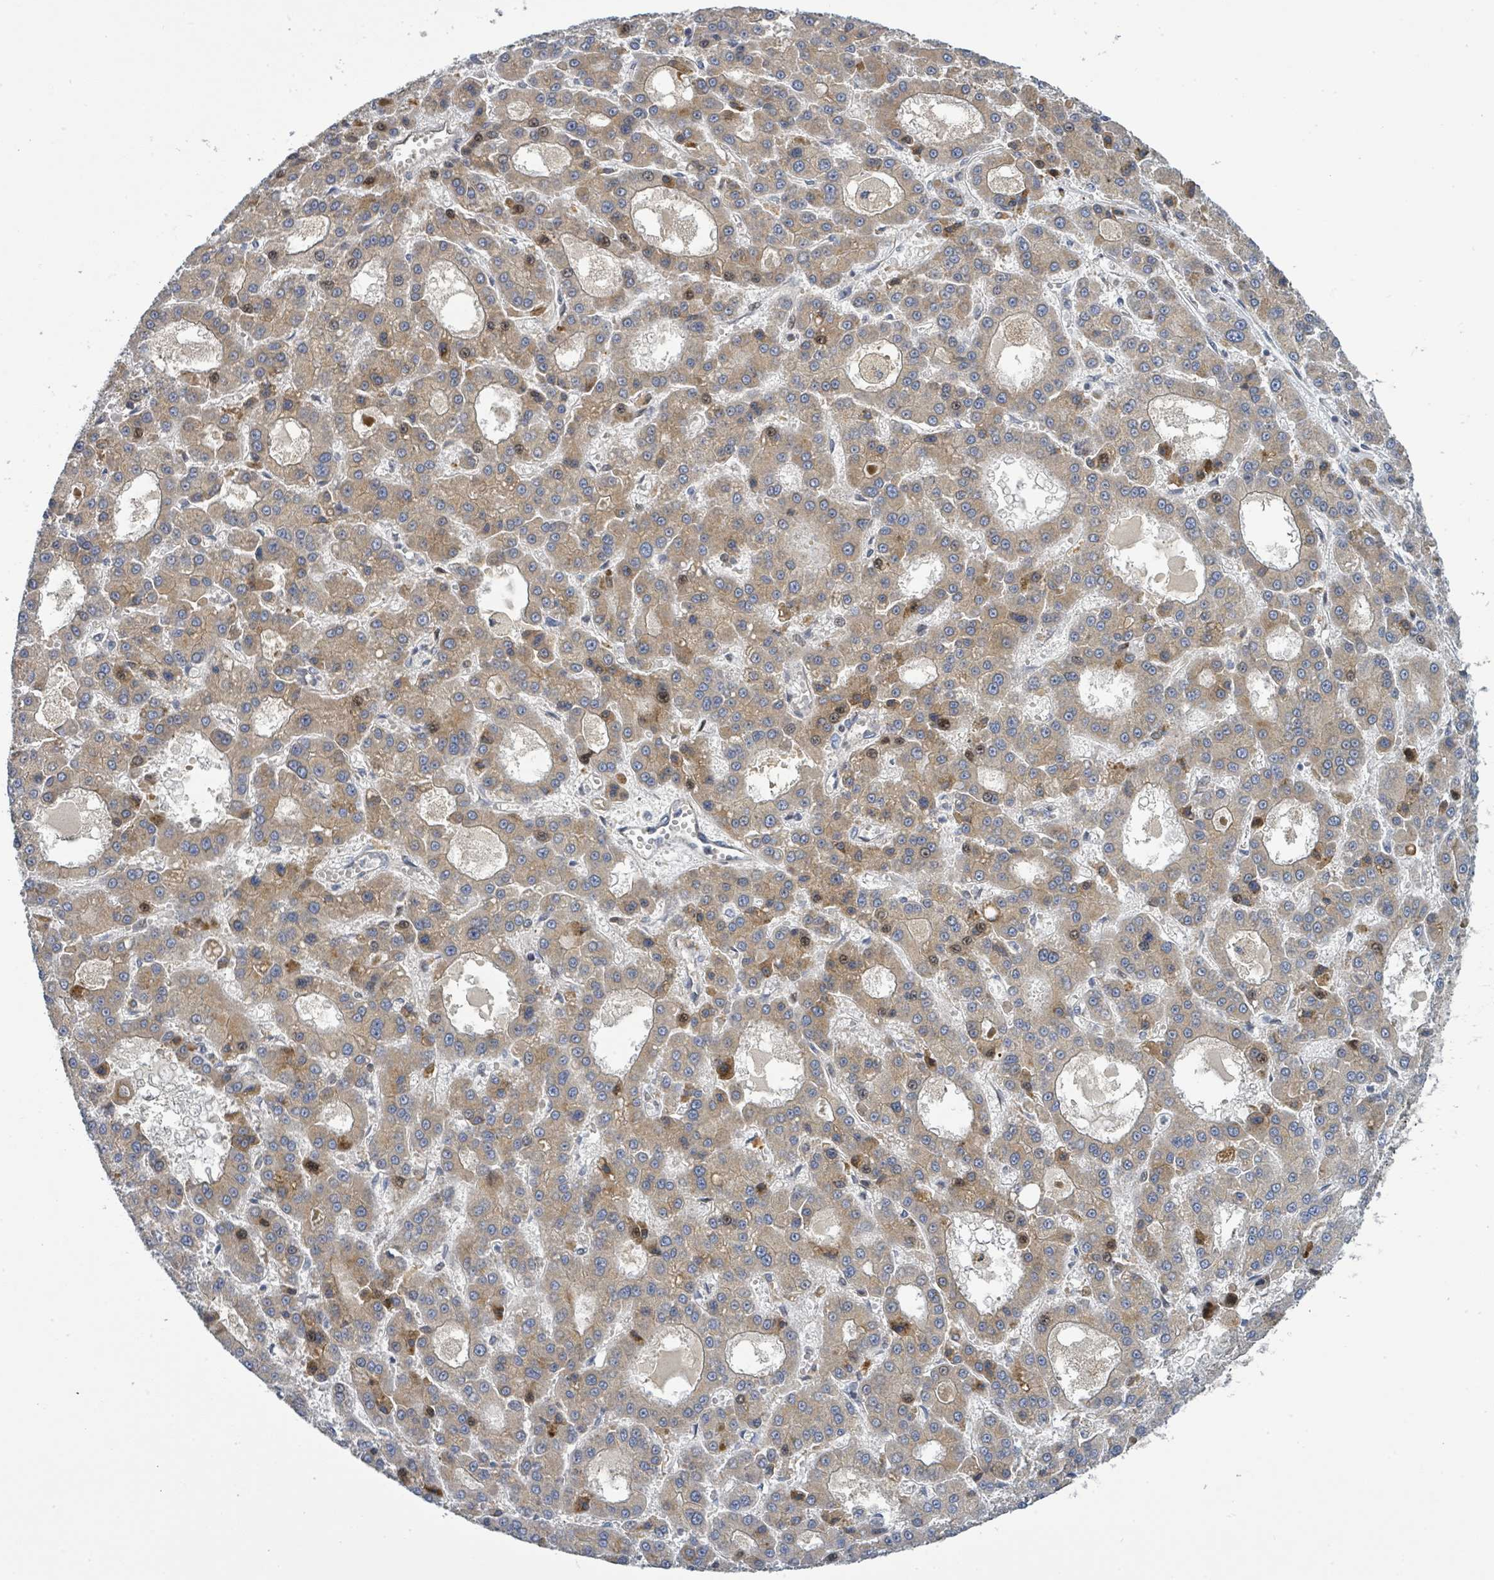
{"staining": {"intensity": "moderate", "quantity": ">75%", "location": "cytoplasmic/membranous"}, "tissue": "liver cancer", "cell_type": "Tumor cells", "image_type": "cancer", "snomed": [{"axis": "morphology", "description": "Carcinoma, Hepatocellular, NOS"}, {"axis": "topography", "description": "Liver"}], "caption": "The immunohistochemical stain shows moderate cytoplasmic/membranous expression in tumor cells of liver cancer (hepatocellular carcinoma) tissue.", "gene": "CFAP210", "patient": {"sex": "male", "age": 70}}